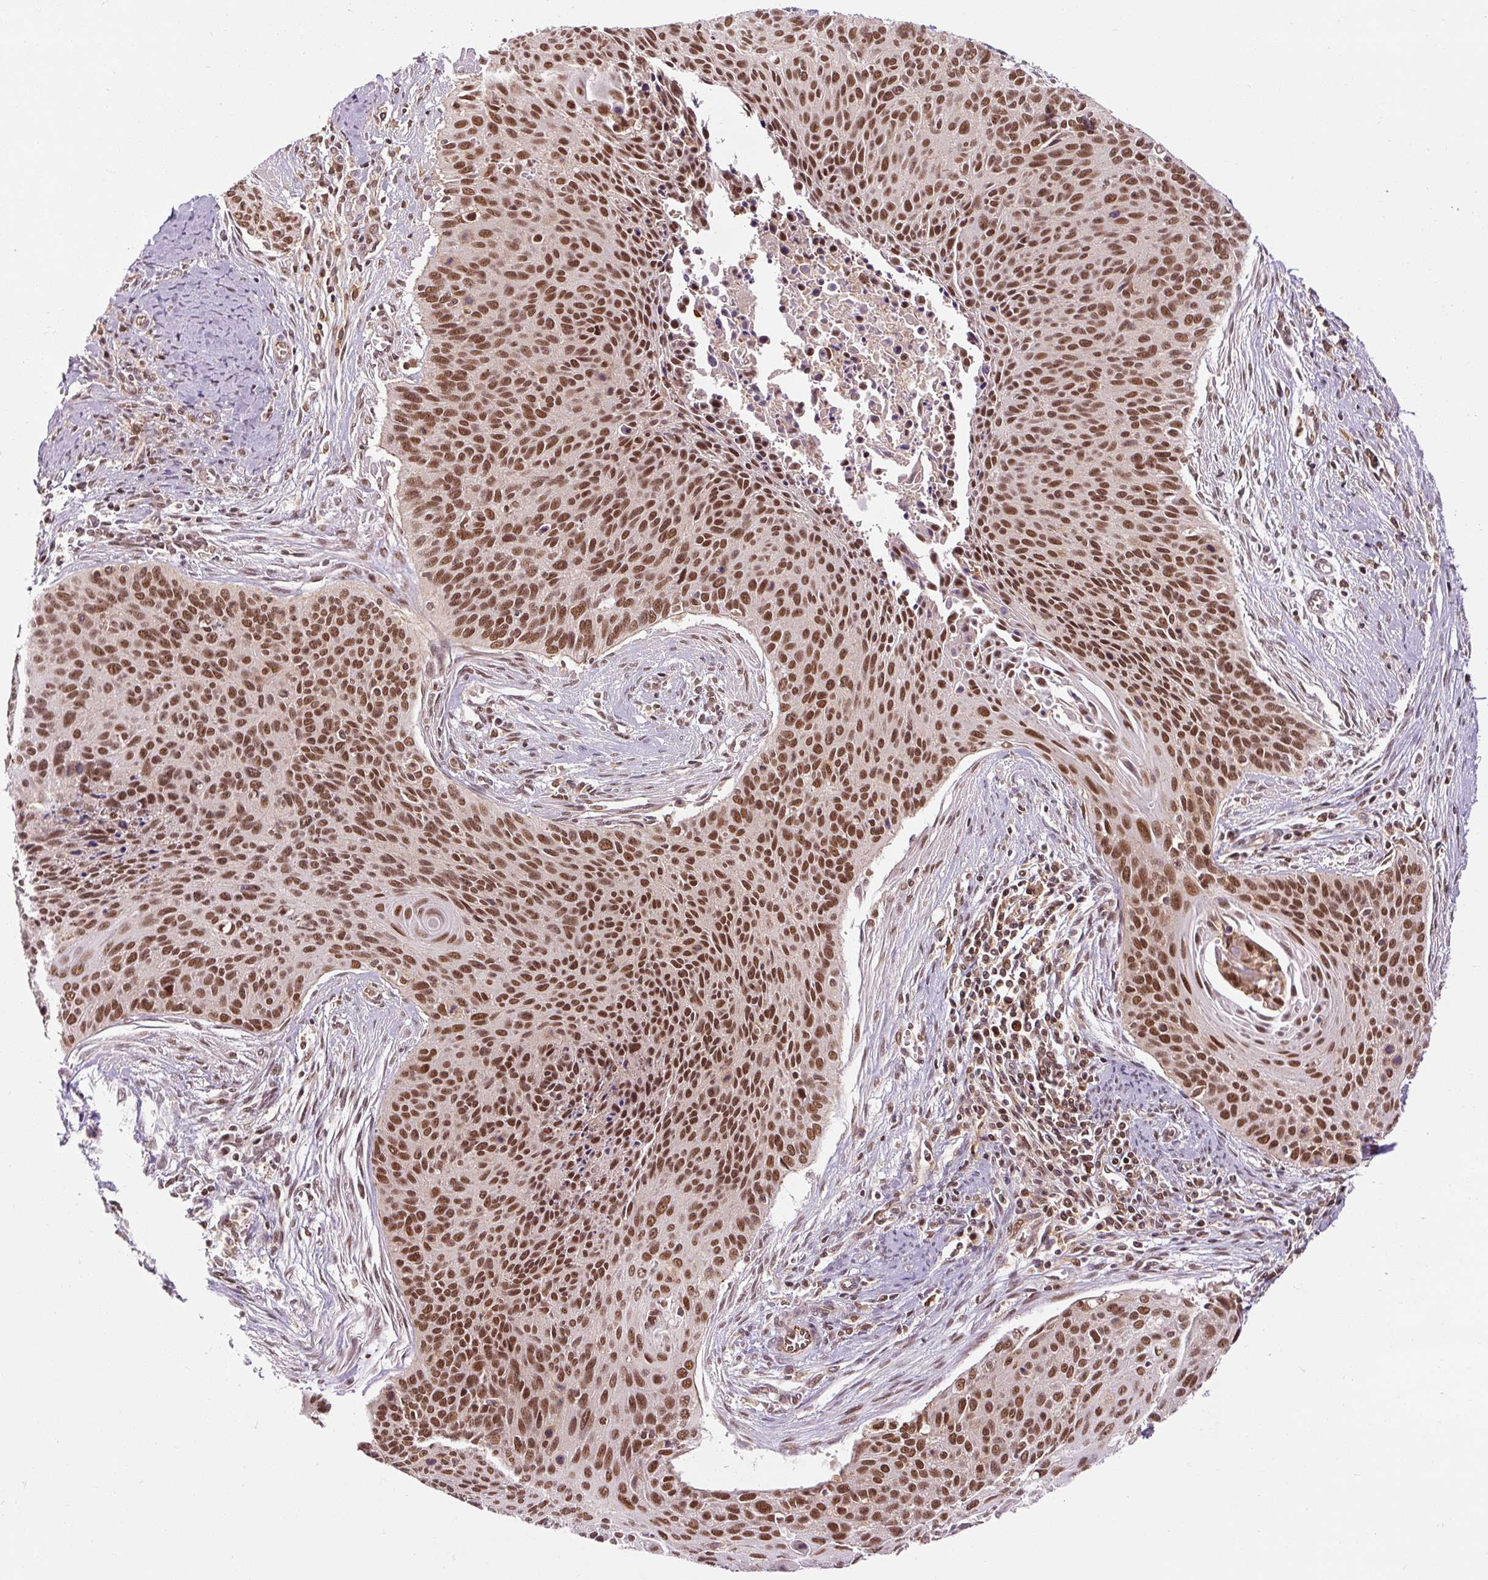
{"staining": {"intensity": "strong", "quantity": ">75%", "location": "nuclear"}, "tissue": "cervical cancer", "cell_type": "Tumor cells", "image_type": "cancer", "snomed": [{"axis": "morphology", "description": "Squamous cell carcinoma, NOS"}, {"axis": "topography", "description": "Cervix"}], "caption": "IHC photomicrograph of neoplastic tissue: human cervical squamous cell carcinoma stained using IHC demonstrates high levels of strong protein expression localized specifically in the nuclear of tumor cells, appearing as a nuclear brown color.", "gene": "CSTF1", "patient": {"sex": "female", "age": 55}}